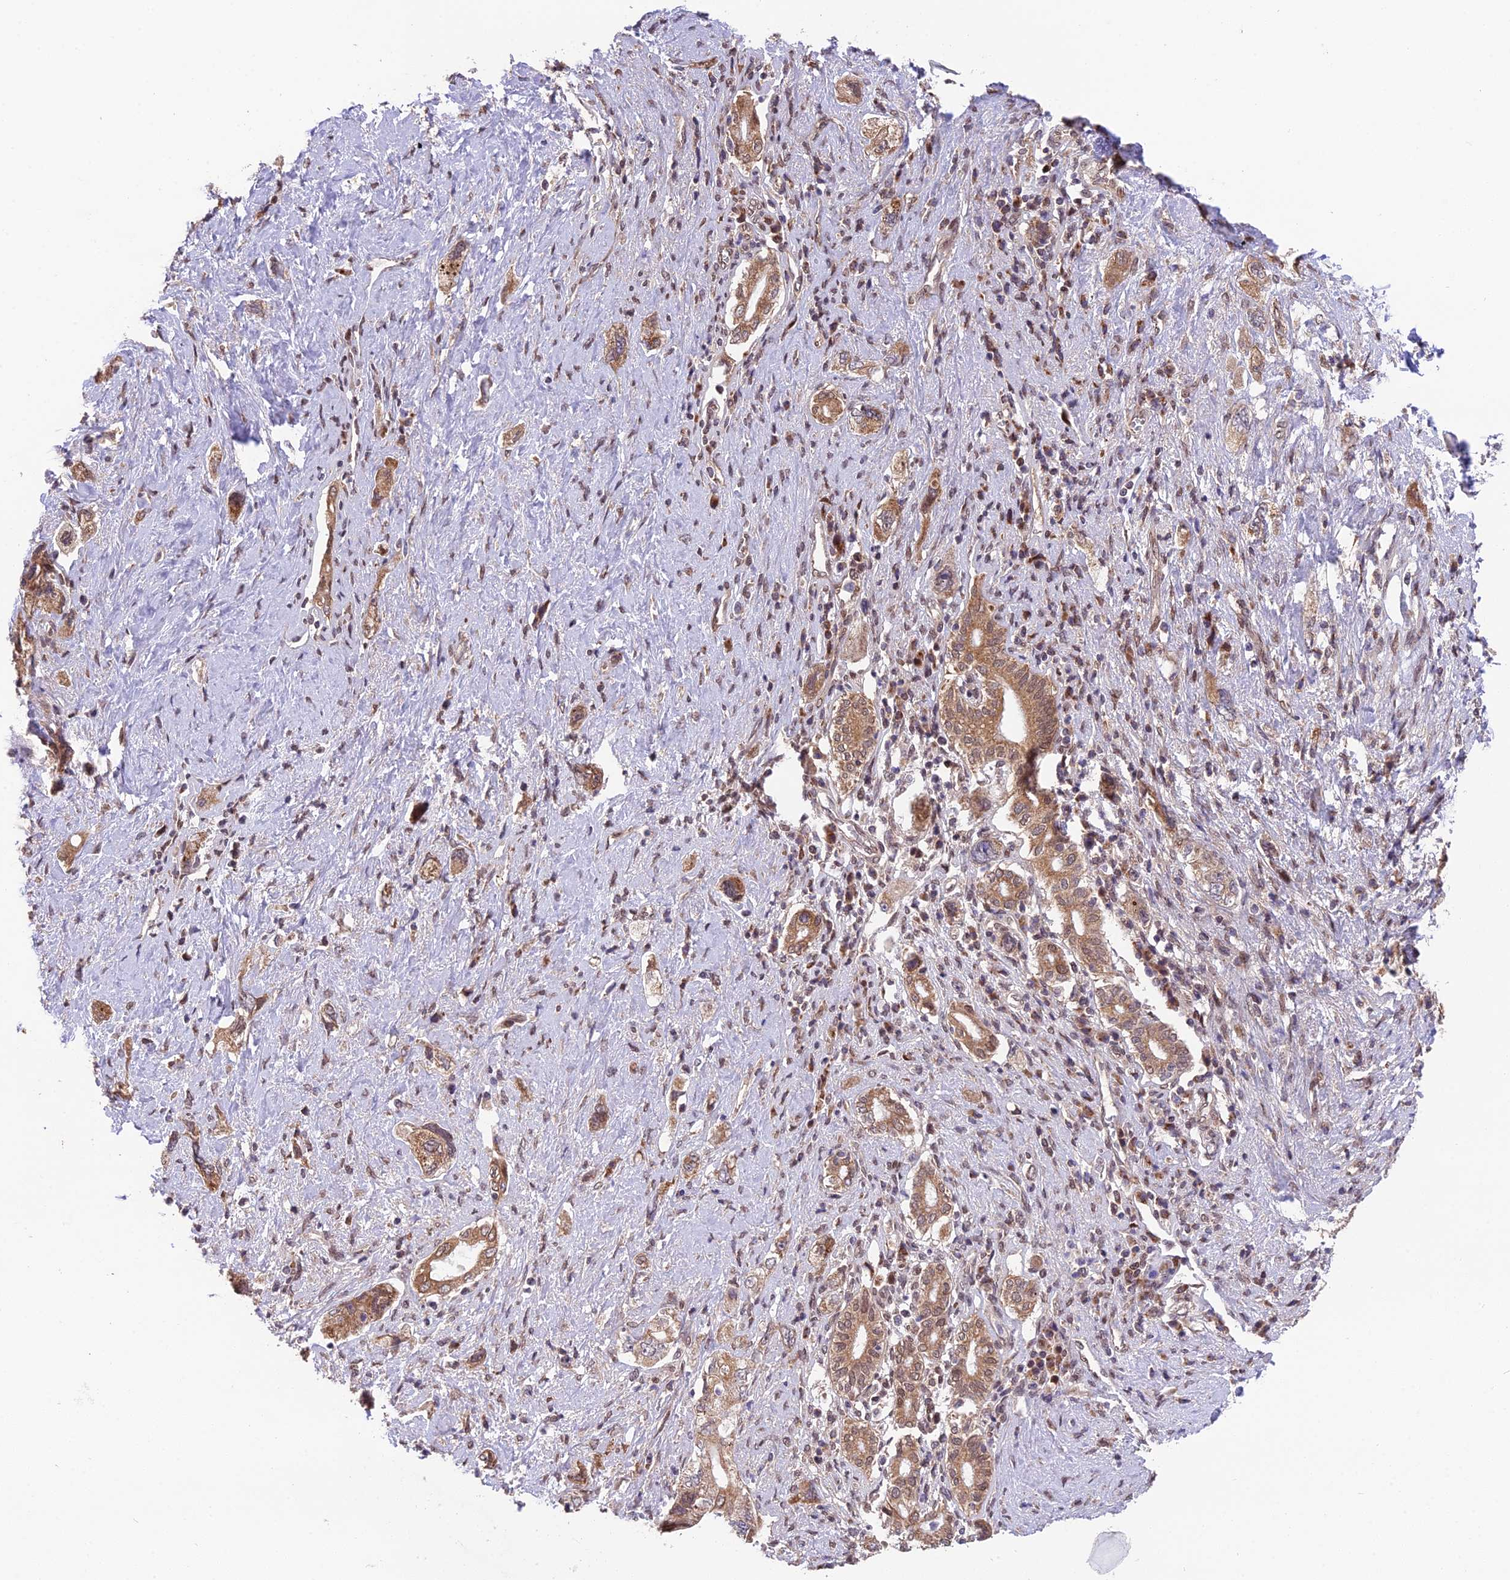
{"staining": {"intensity": "moderate", "quantity": ">75%", "location": "cytoplasmic/membranous,nuclear"}, "tissue": "pancreatic cancer", "cell_type": "Tumor cells", "image_type": "cancer", "snomed": [{"axis": "morphology", "description": "Adenocarcinoma, NOS"}, {"axis": "topography", "description": "Pancreas"}], "caption": "Brown immunohistochemical staining in pancreatic adenocarcinoma reveals moderate cytoplasmic/membranous and nuclear expression in about >75% of tumor cells.", "gene": "CYP2R1", "patient": {"sex": "female", "age": 73}}